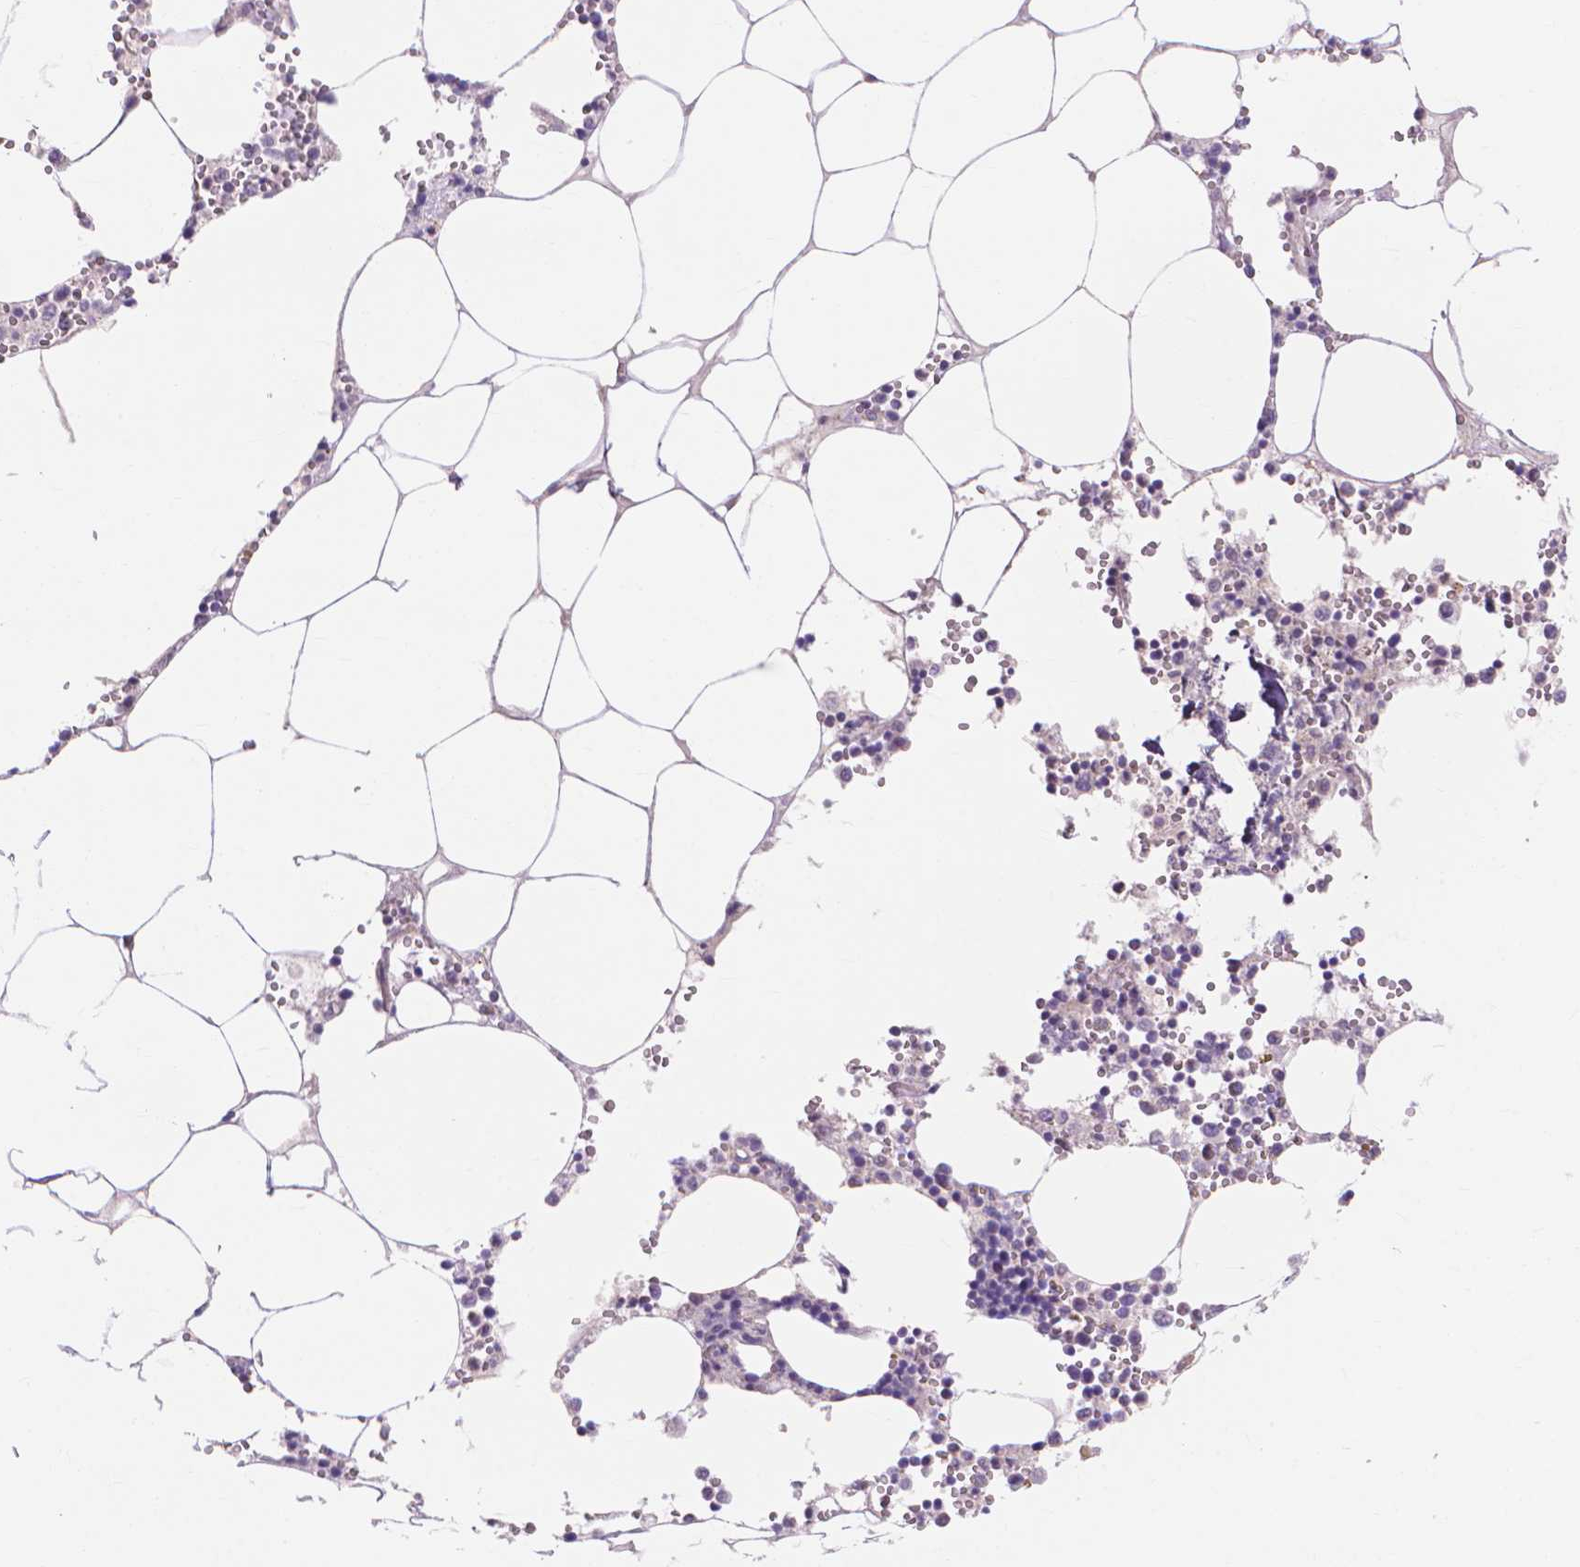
{"staining": {"intensity": "negative", "quantity": "none", "location": "none"}, "tissue": "bone marrow", "cell_type": "Hematopoietic cells", "image_type": "normal", "snomed": [{"axis": "morphology", "description": "Normal tissue, NOS"}, {"axis": "topography", "description": "Bone marrow"}], "caption": "Micrograph shows no protein expression in hematopoietic cells of normal bone marrow. (Stains: DAB (3,3'-diaminobenzidine) immunohistochemistry with hematoxylin counter stain, Microscopy: brightfield microscopy at high magnification).", "gene": "PRDM13", "patient": {"sex": "male", "age": 54}}